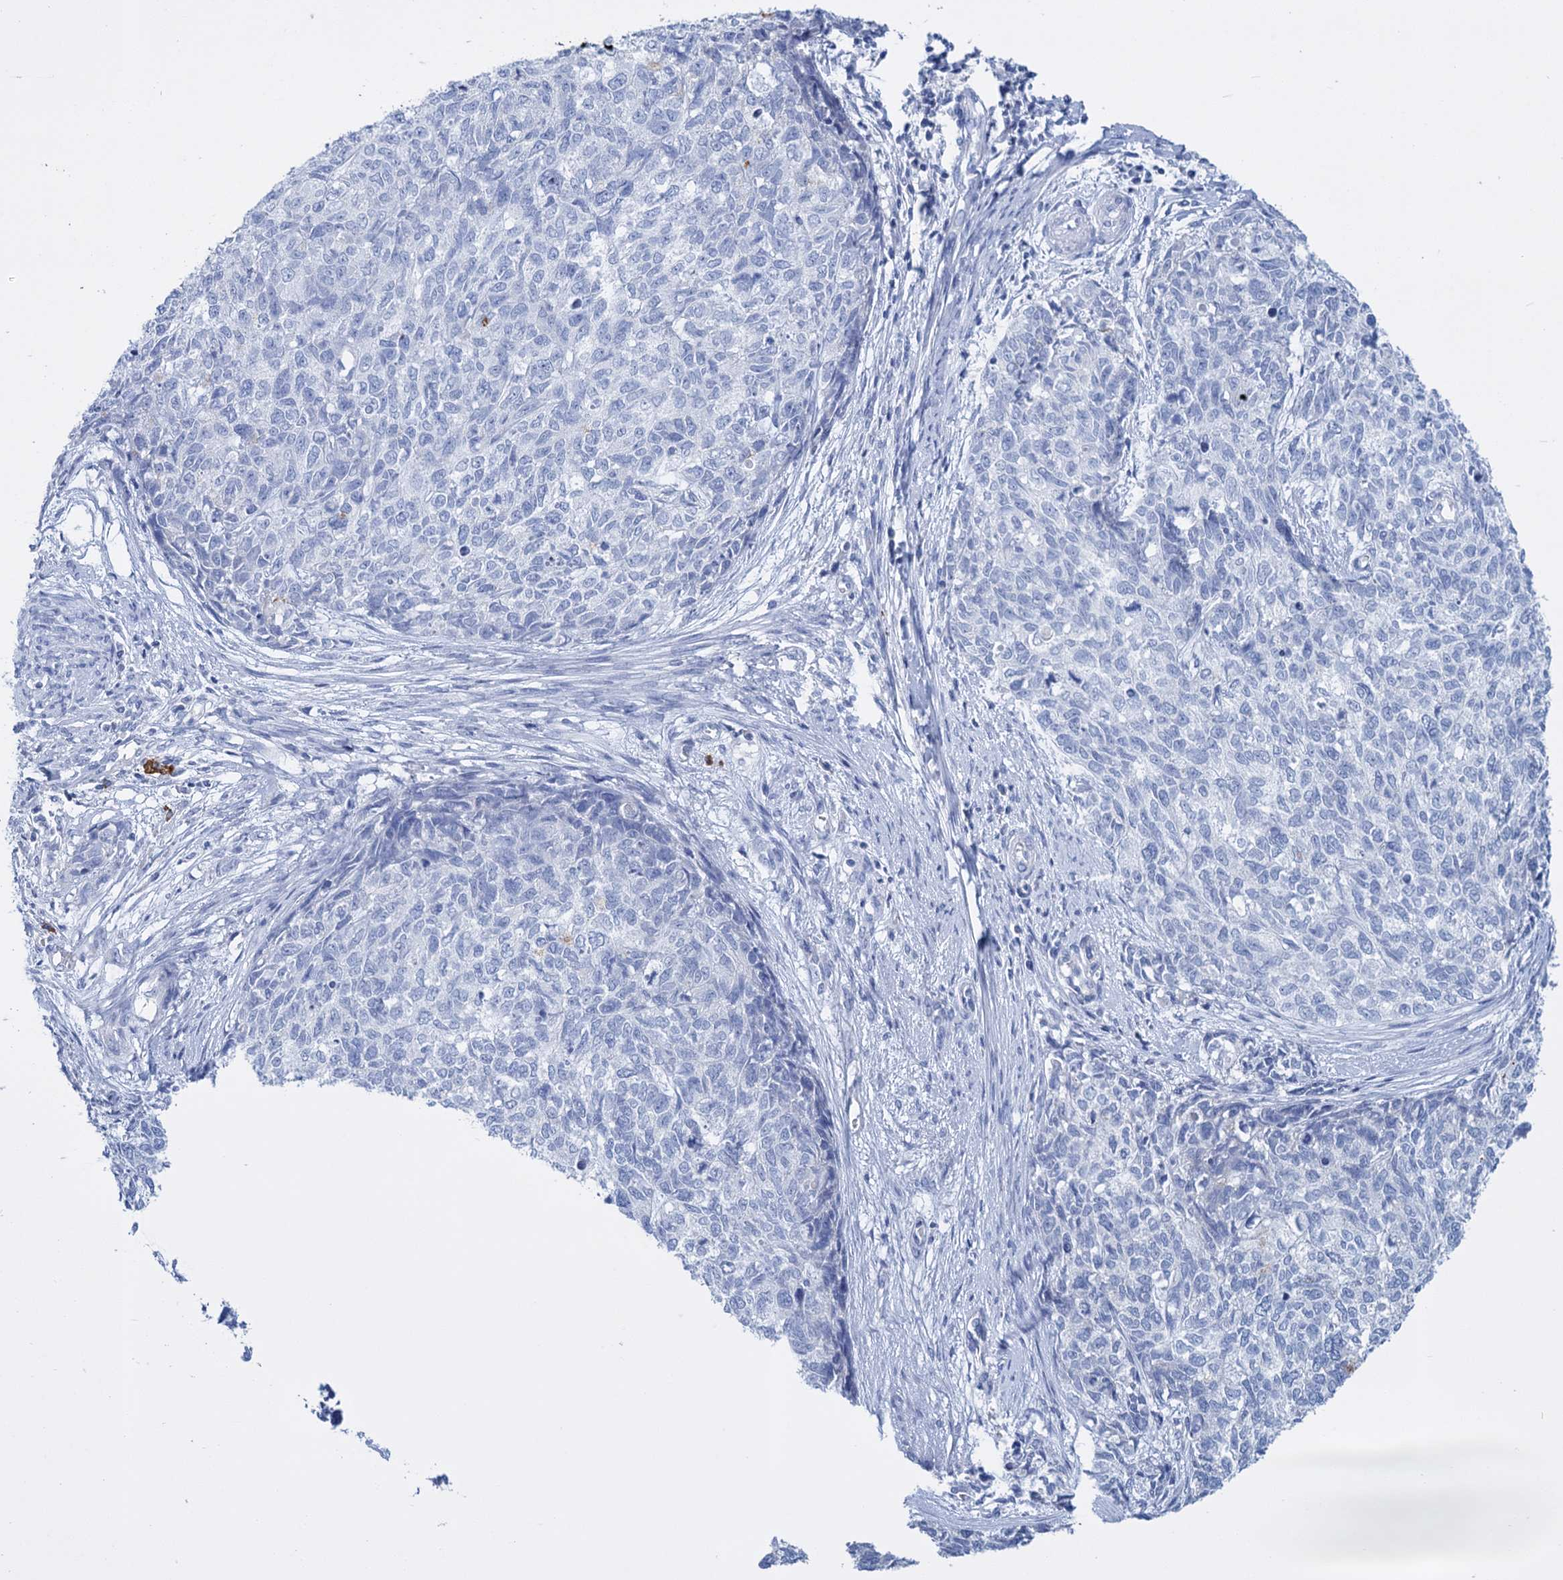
{"staining": {"intensity": "negative", "quantity": "none", "location": "none"}, "tissue": "cervical cancer", "cell_type": "Tumor cells", "image_type": "cancer", "snomed": [{"axis": "morphology", "description": "Squamous cell carcinoma, NOS"}, {"axis": "topography", "description": "Cervix"}], "caption": "Tumor cells show no significant positivity in squamous cell carcinoma (cervical).", "gene": "FBXW12", "patient": {"sex": "female", "age": 63}}